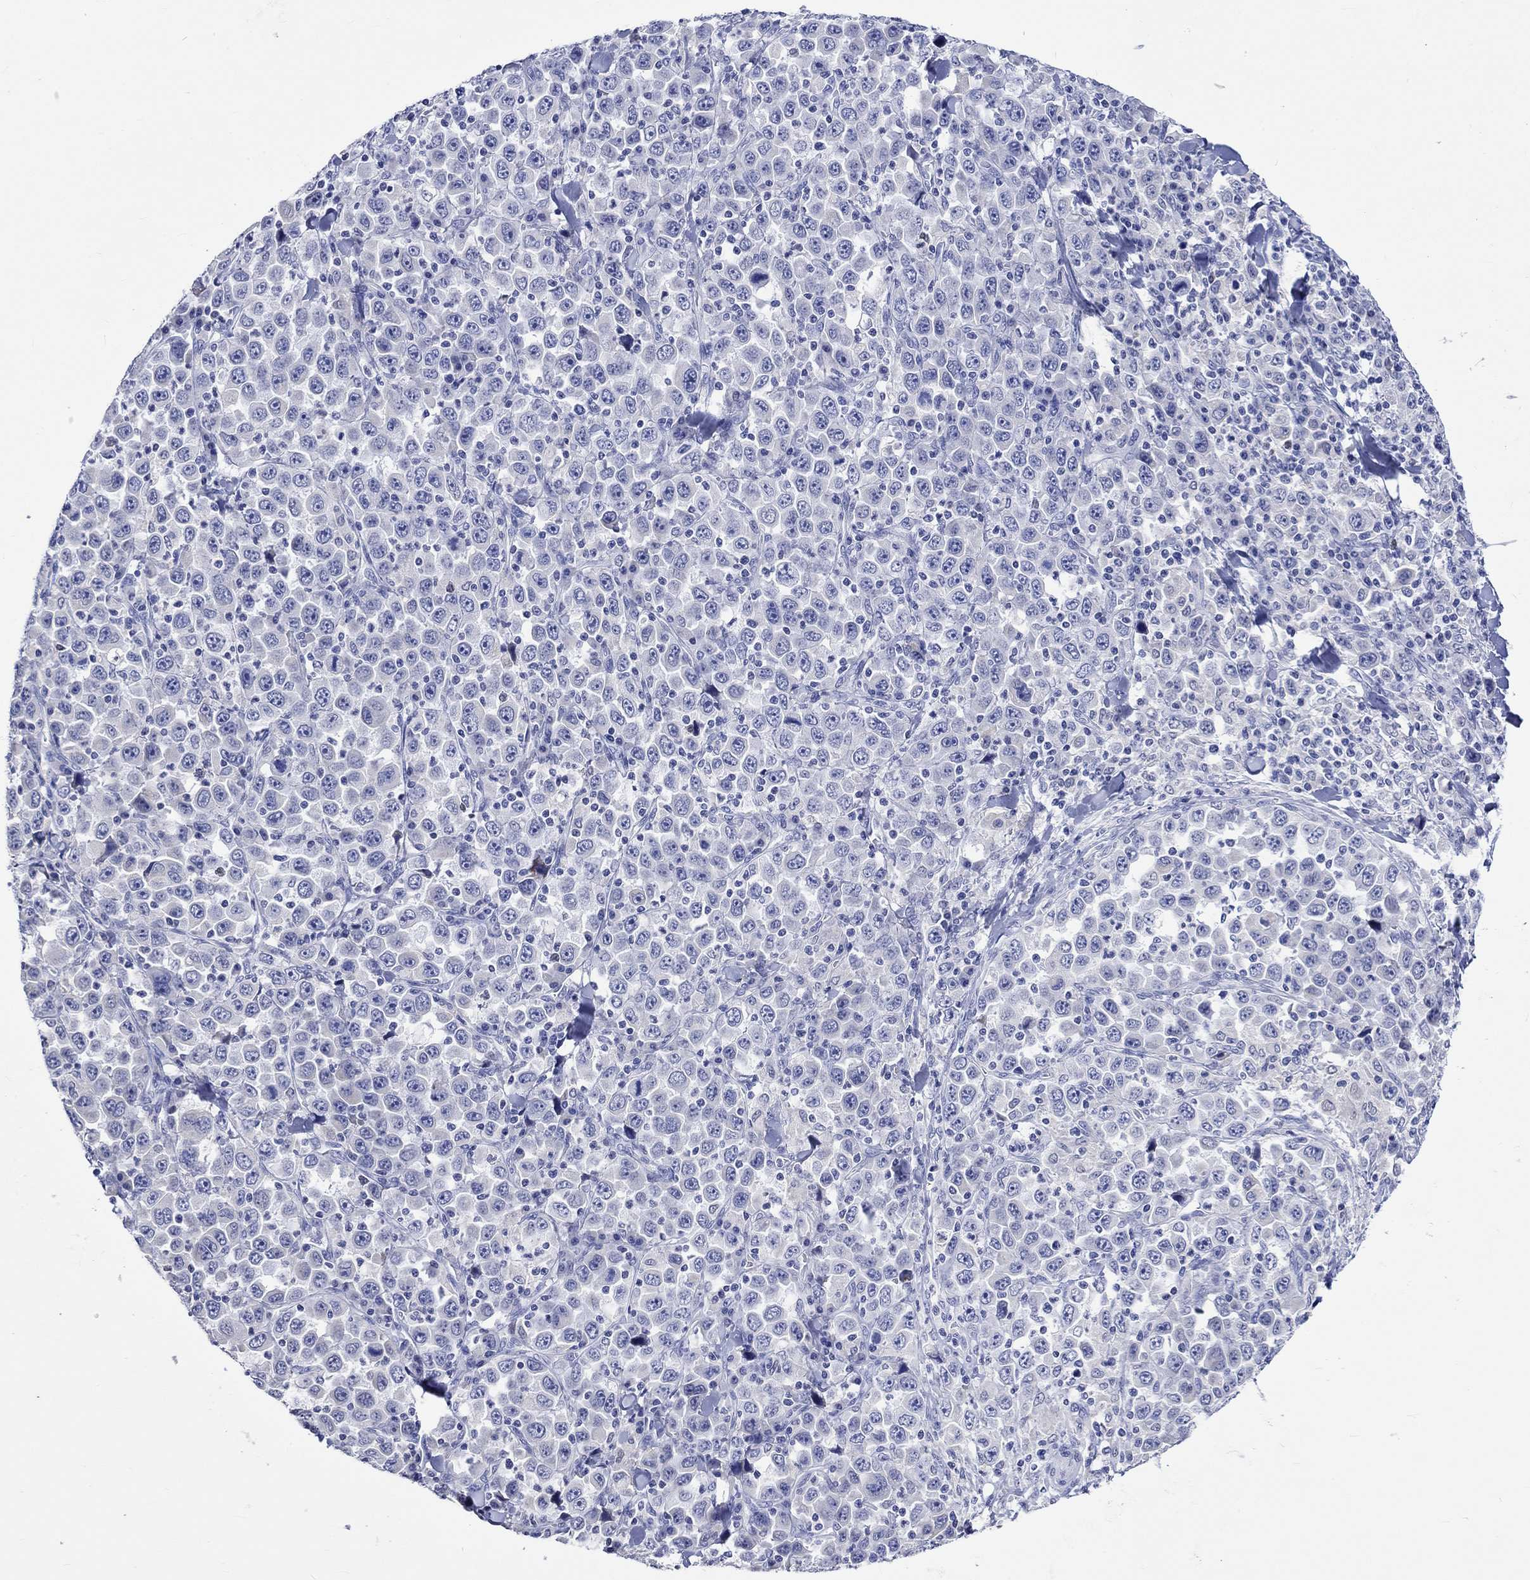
{"staining": {"intensity": "negative", "quantity": "none", "location": "none"}, "tissue": "stomach cancer", "cell_type": "Tumor cells", "image_type": "cancer", "snomed": [{"axis": "morphology", "description": "Normal tissue, NOS"}, {"axis": "morphology", "description": "Adenocarcinoma, NOS"}, {"axis": "topography", "description": "Stomach, upper"}, {"axis": "topography", "description": "Stomach"}], "caption": "IHC histopathology image of neoplastic tissue: human adenocarcinoma (stomach) stained with DAB displays no significant protein expression in tumor cells.", "gene": "KLHL35", "patient": {"sex": "male", "age": 59}}